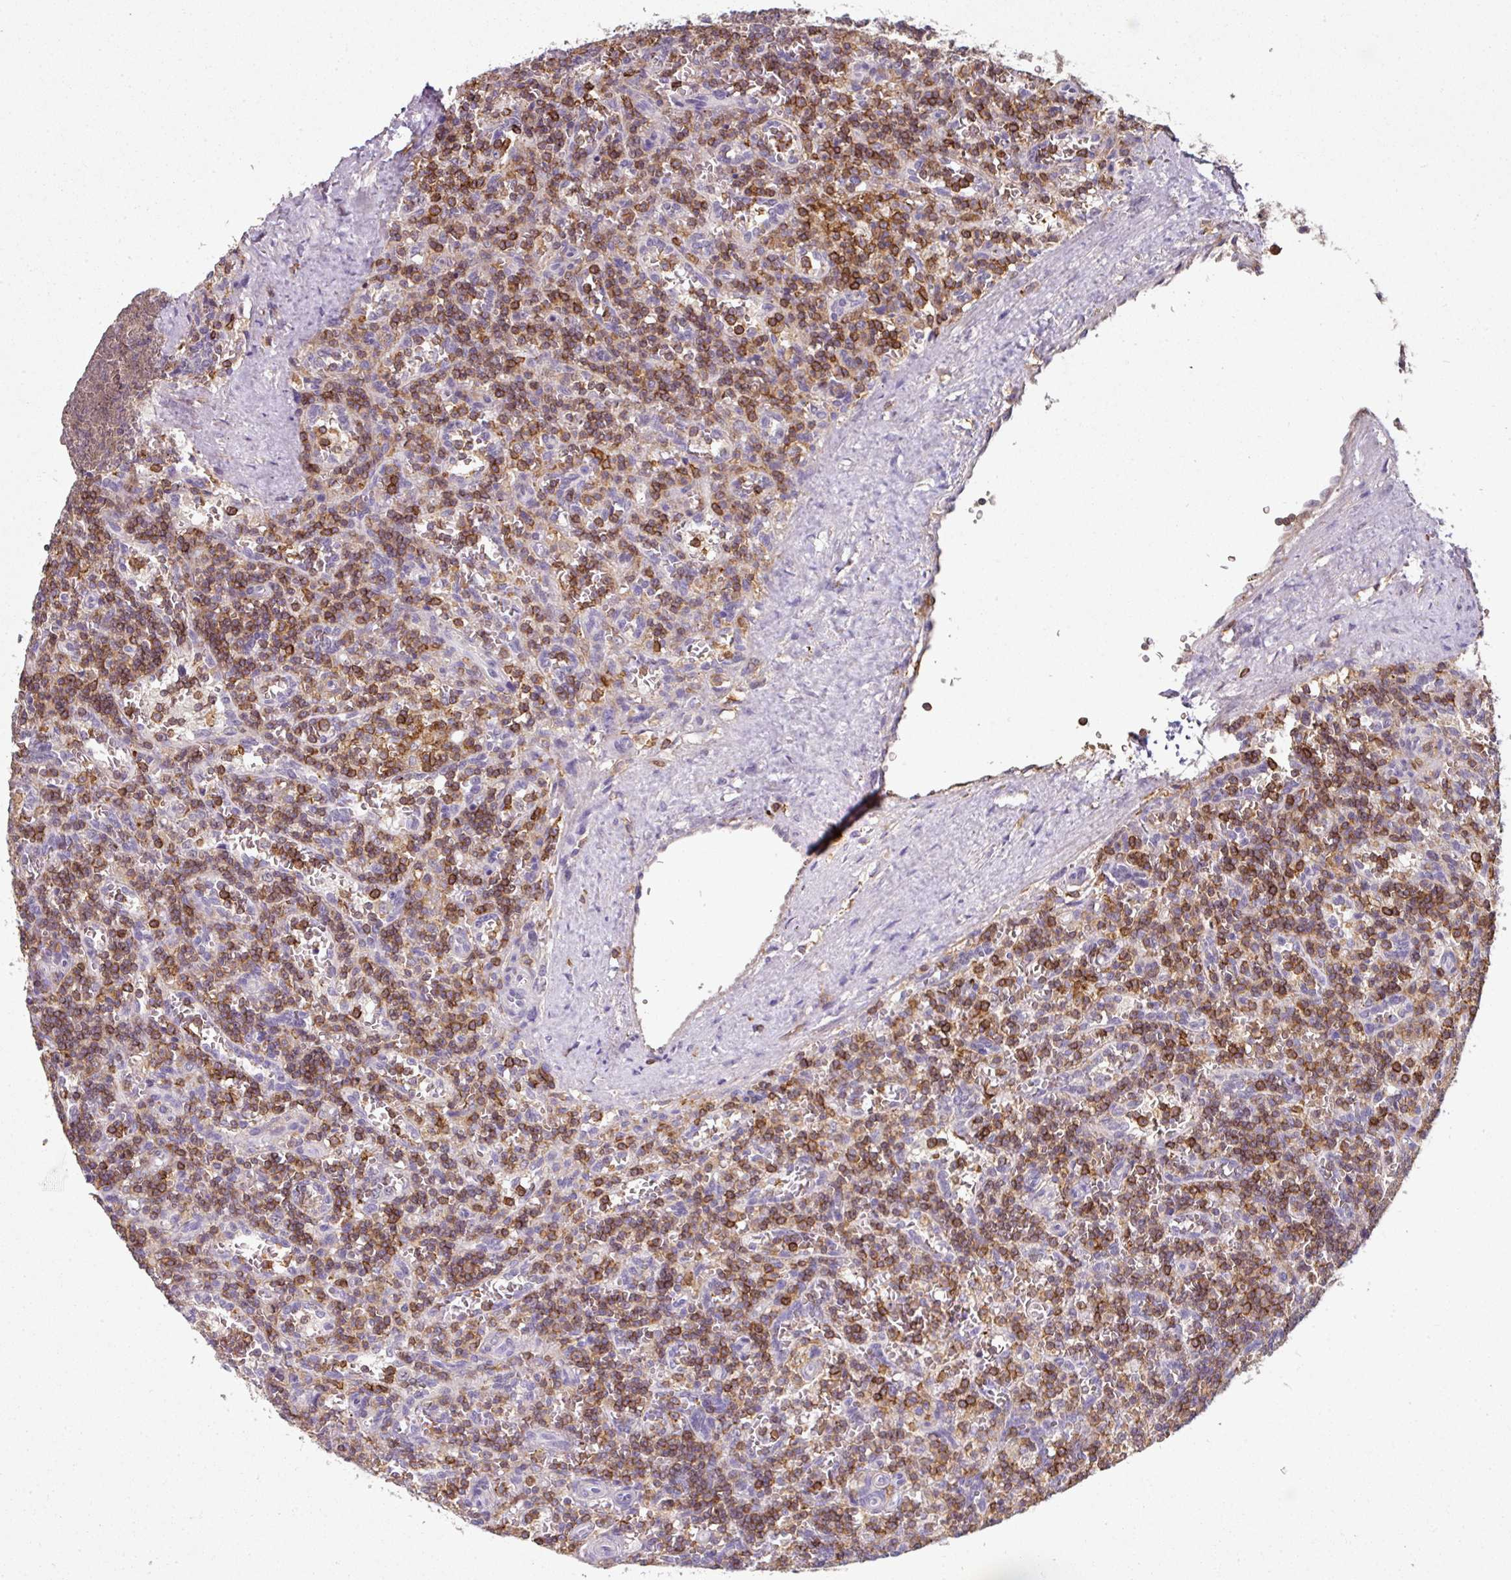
{"staining": {"intensity": "moderate", "quantity": "25%-75%", "location": "cytoplasmic/membranous"}, "tissue": "lymphoma", "cell_type": "Tumor cells", "image_type": "cancer", "snomed": [{"axis": "morphology", "description": "Malignant lymphoma, non-Hodgkin's type, Low grade"}, {"axis": "topography", "description": "Spleen"}], "caption": "A brown stain labels moderate cytoplasmic/membranous staining of a protein in lymphoma tumor cells.", "gene": "OLFML2B", "patient": {"sex": "male", "age": 73}}